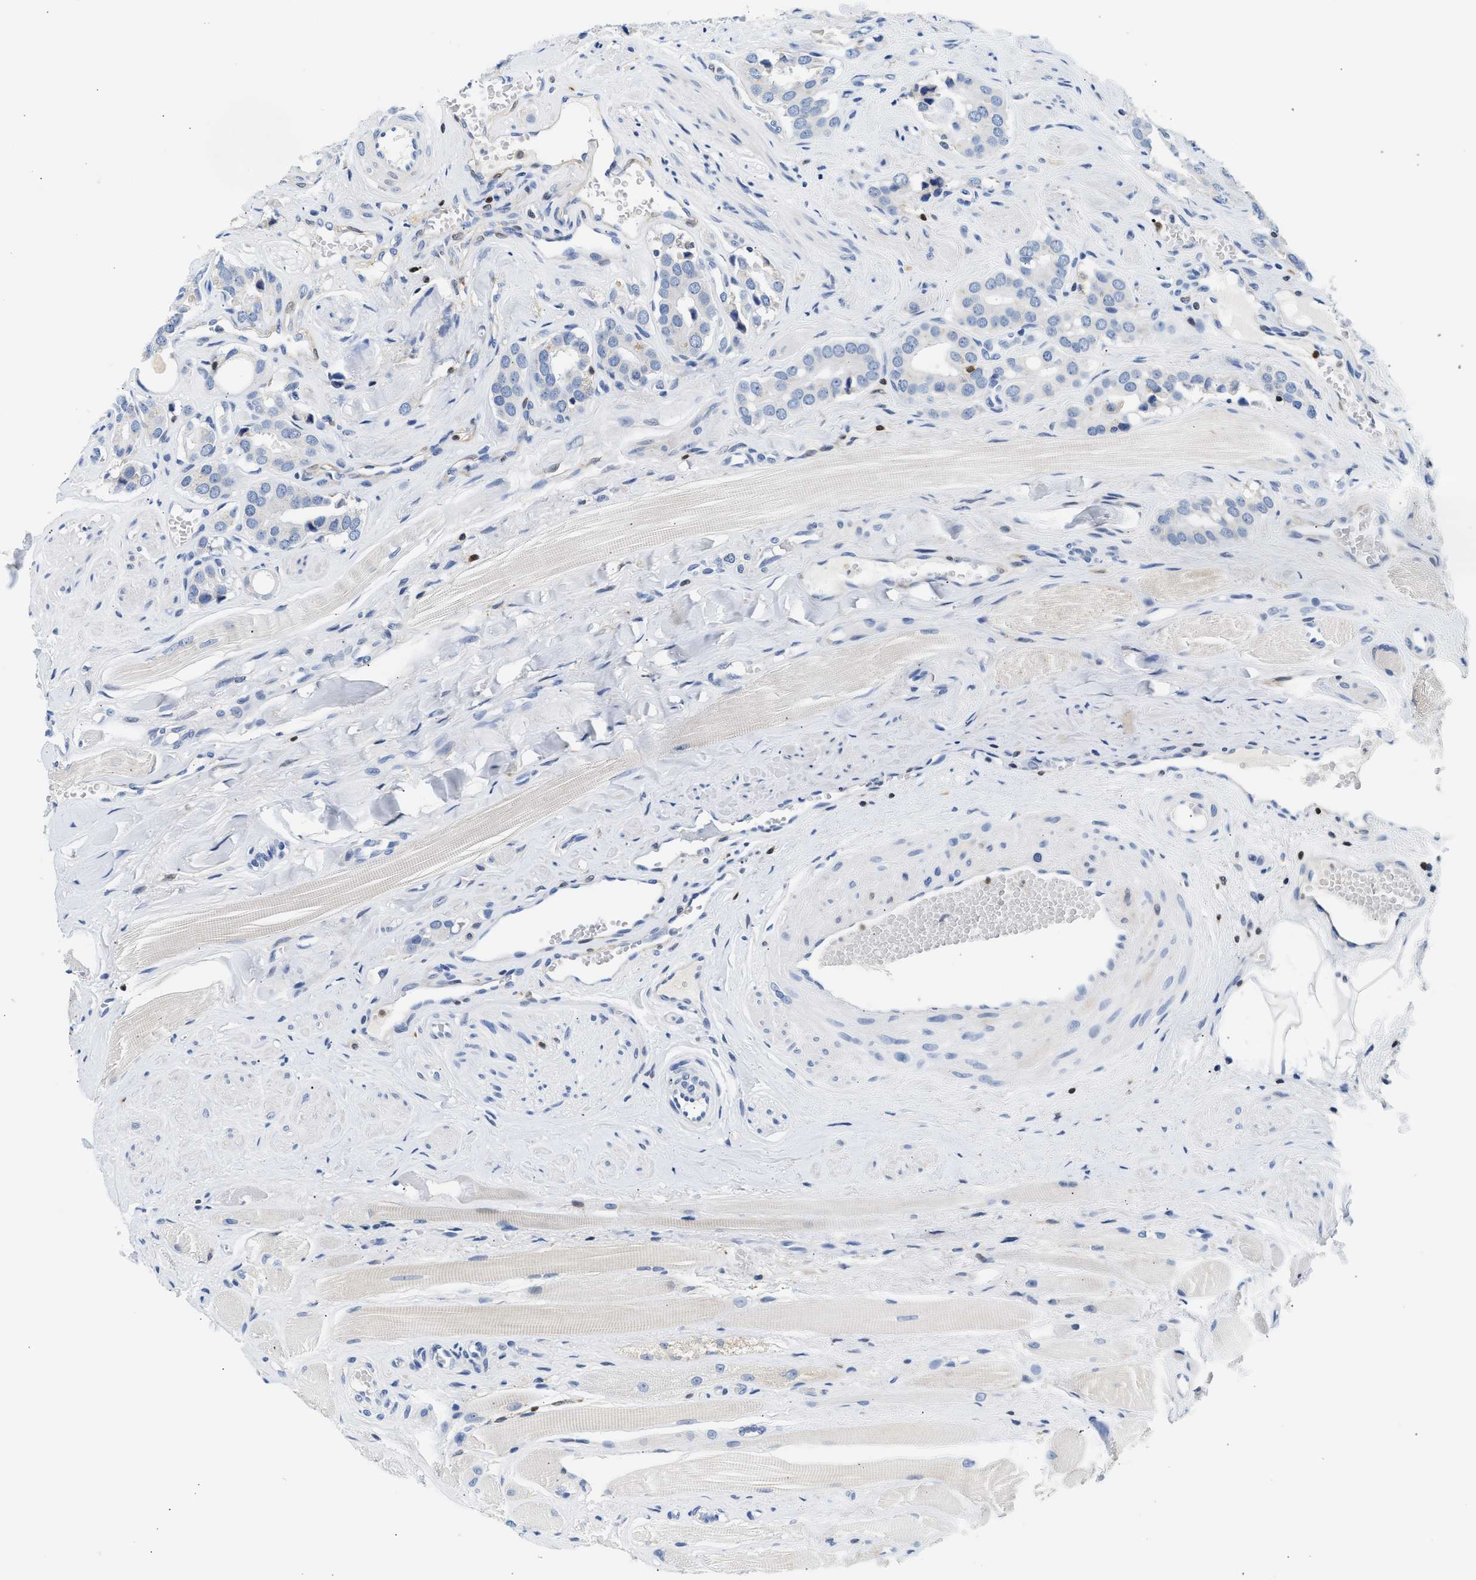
{"staining": {"intensity": "negative", "quantity": "none", "location": "none"}, "tissue": "prostate cancer", "cell_type": "Tumor cells", "image_type": "cancer", "snomed": [{"axis": "morphology", "description": "Adenocarcinoma, High grade"}, {"axis": "topography", "description": "Prostate"}], "caption": "A high-resolution photomicrograph shows immunohistochemistry staining of prostate cancer, which displays no significant expression in tumor cells.", "gene": "SLIT2", "patient": {"sex": "male", "age": 52}}